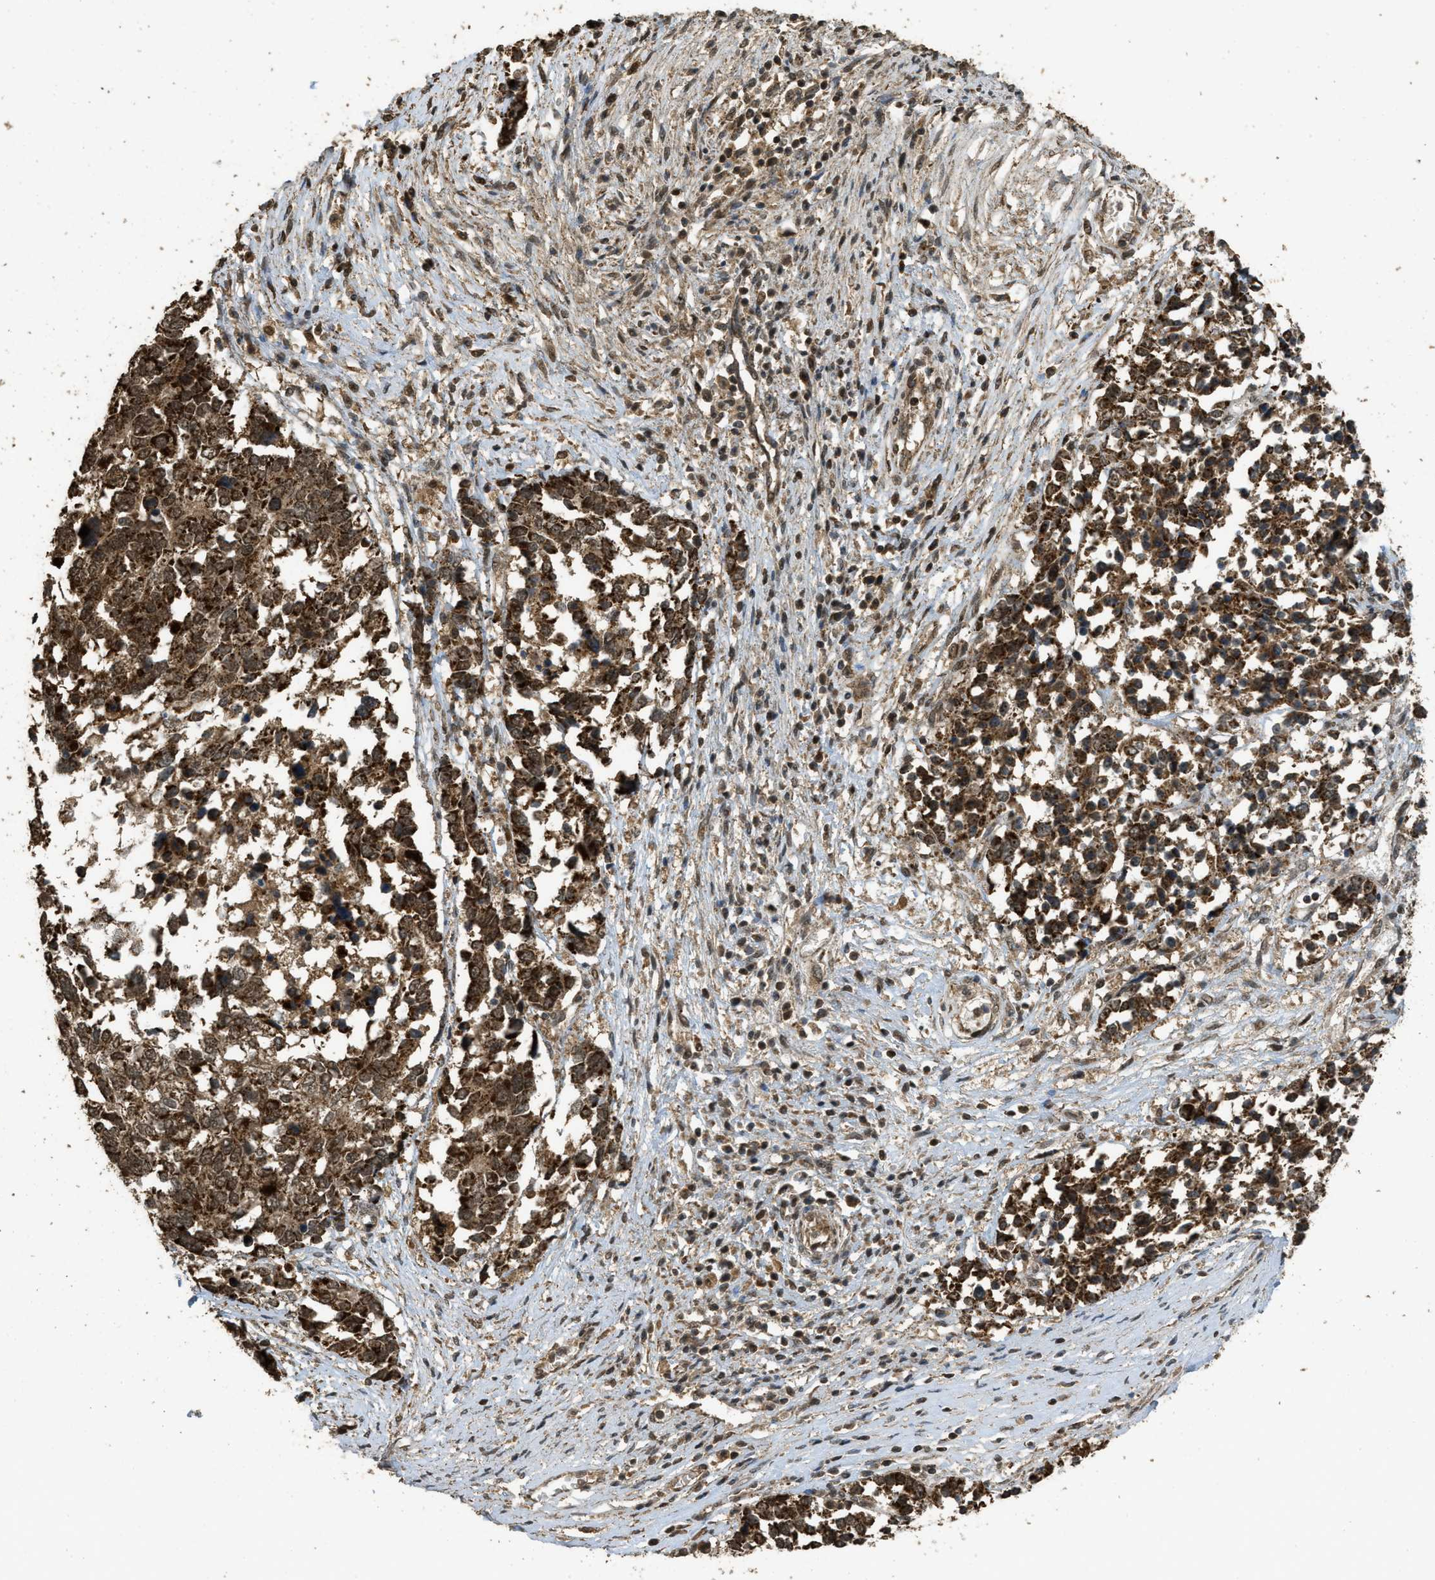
{"staining": {"intensity": "moderate", "quantity": ">75%", "location": "cytoplasmic/membranous,nuclear"}, "tissue": "ovarian cancer", "cell_type": "Tumor cells", "image_type": "cancer", "snomed": [{"axis": "morphology", "description": "Cystadenocarcinoma, serous, NOS"}, {"axis": "topography", "description": "Ovary"}], "caption": "Protein staining displays moderate cytoplasmic/membranous and nuclear staining in about >75% of tumor cells in ovarian serous cystadenocarcinoma. Nuclei are stained in blue.", "gene": "CTPS1", "patient": {"sex": "female", "age": 44}}